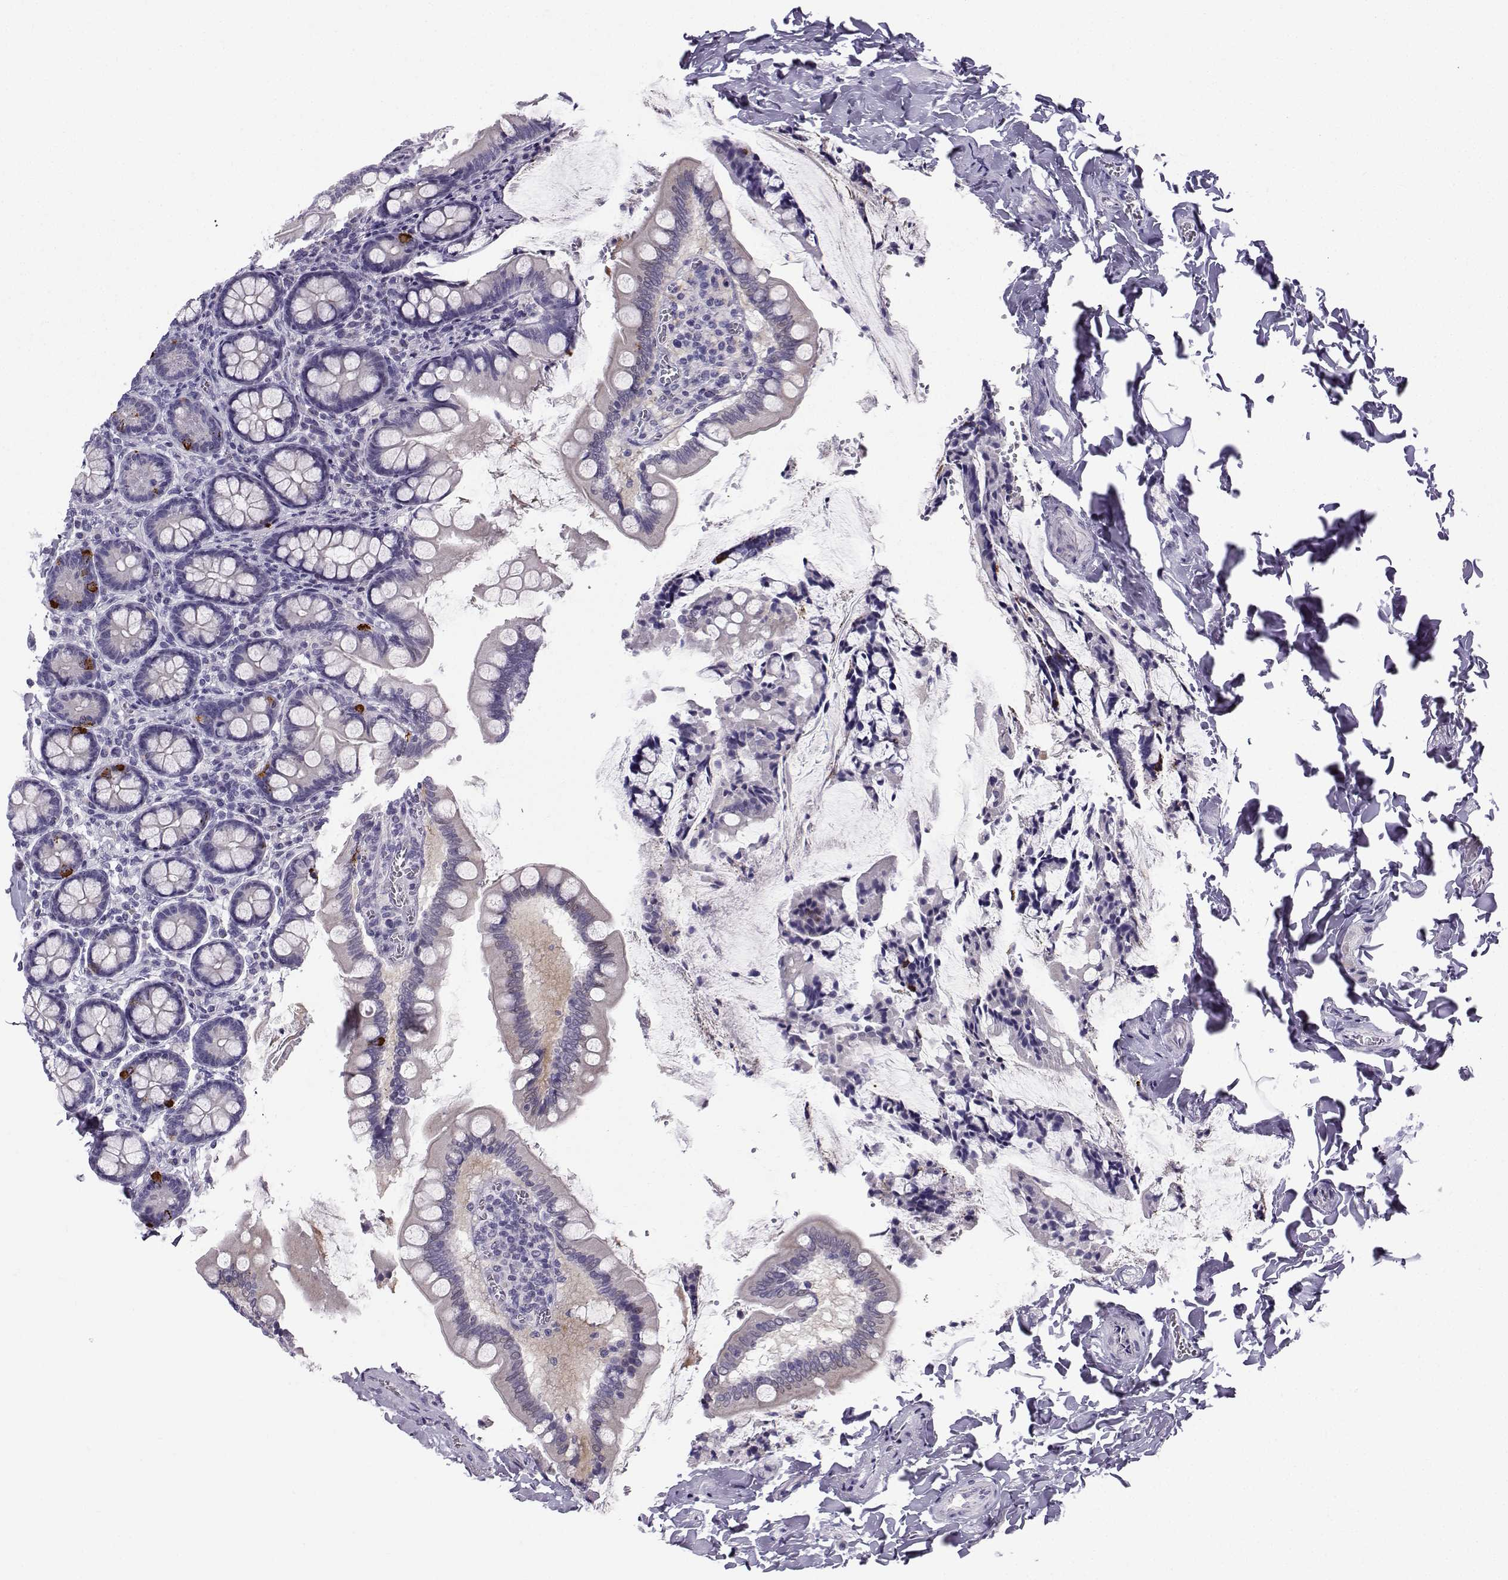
{"staining": {"intensity": "strong", "quantity": "<25%", "location": "cytoplasmic/membranous"}, "tissue": "small intestine", "cell_type": "Glandular cells", "image_type": "normal", "snomed": [{"axis": "morphology", "description": "Normal tissue, NOS"}, {"axis": "topography", "description": "Small intestine"}], "caption": "IHC photomicrograph of benign small intestine: small intestine stained using immunohistochemistry reveals medium levels of strong protein expression localized specifically in the cytoplasmic/membranous of glandular cells, appearing as a cytoplasmic/membranous brown color.", "gene": "ZBTB8B", "patient": {"sex": "female", "age": 56}}